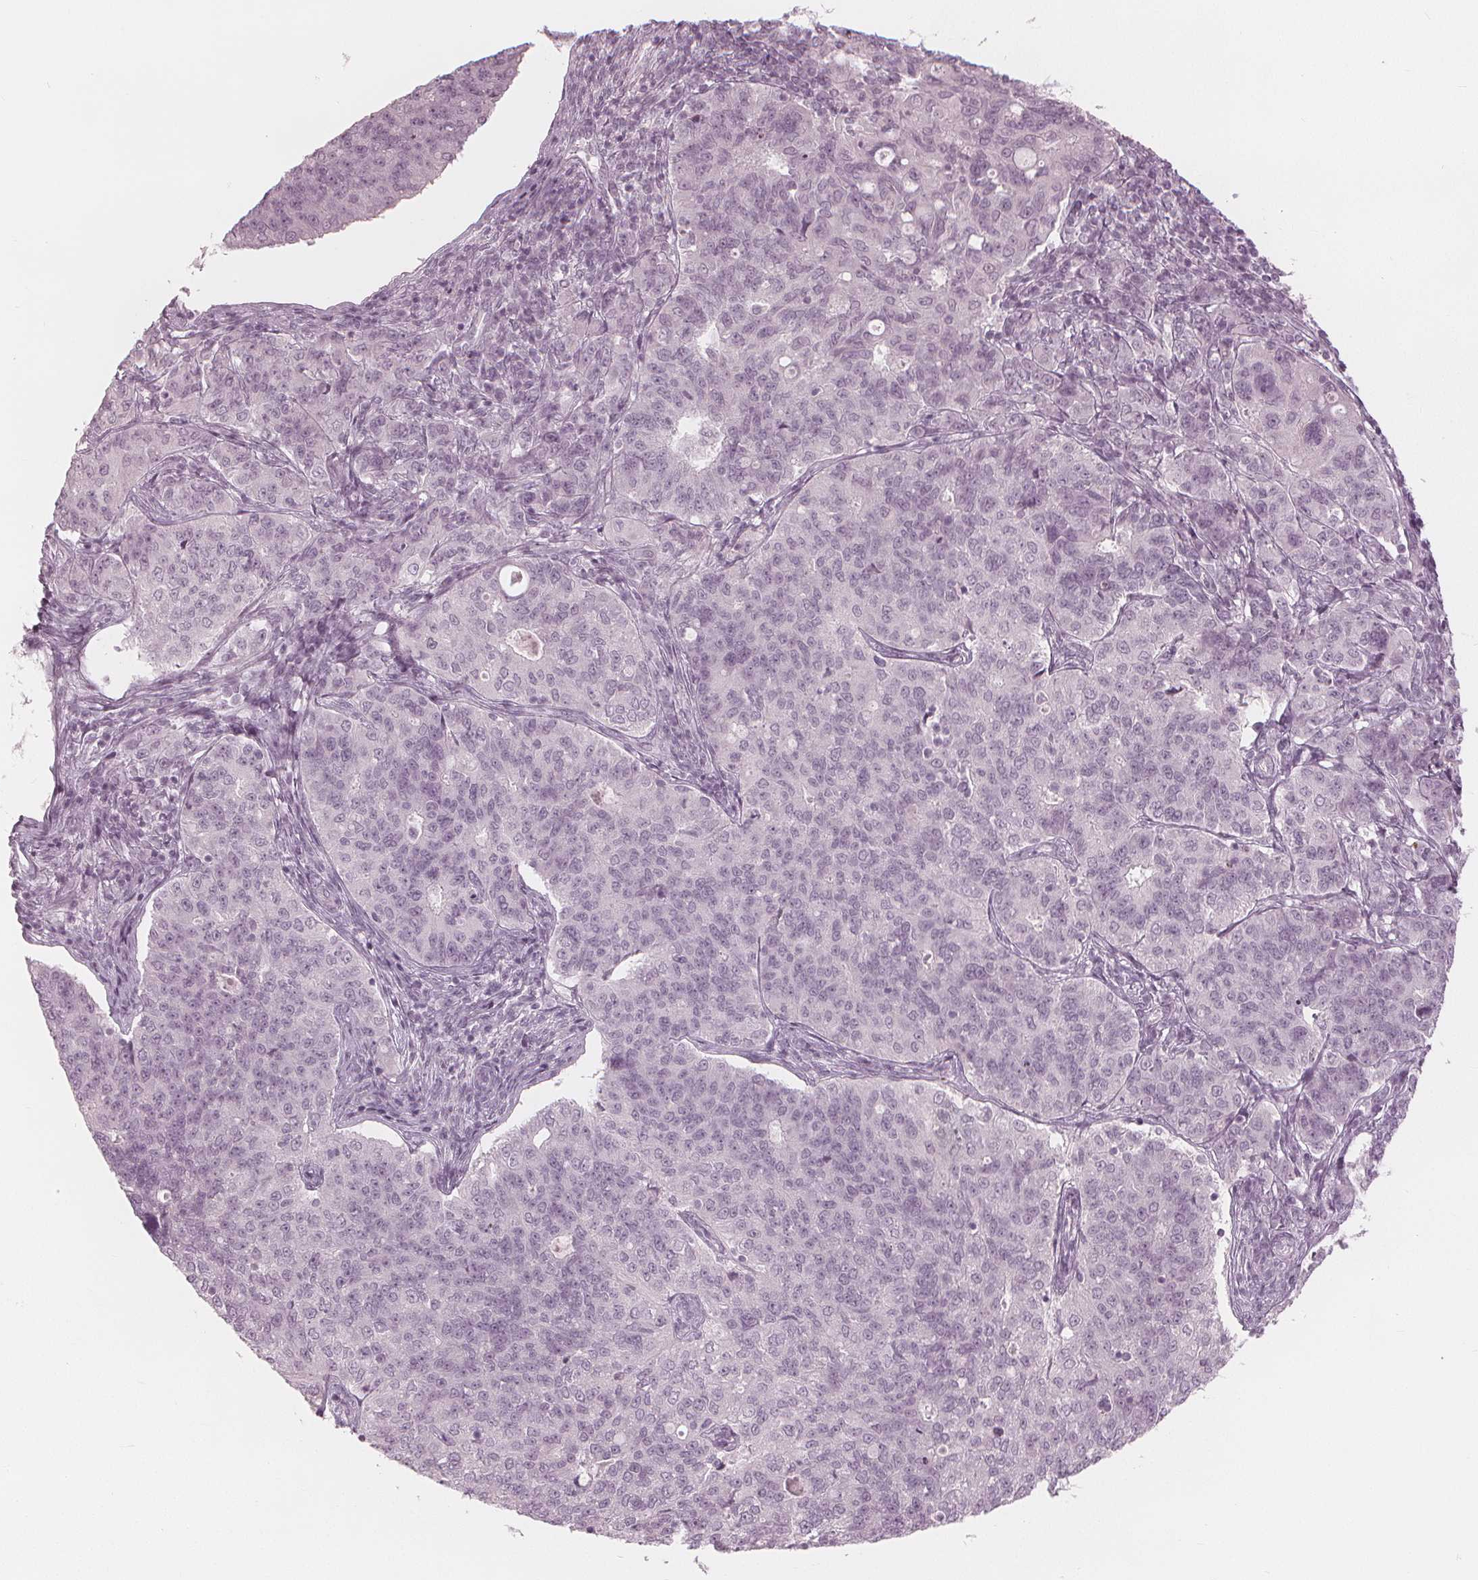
{"staining": {"intensity": "negative", "quantity": "none", "location": "none"}, "tissue": "endometrial cancer", "cell_type": "Tumor cells", "image_type": "cancer", "snomed": [{"axis": "morphology", "description": "Adenocarcinoma, NOS"}, {"axis": "topography", "description": "Endometrium"}], "caption": "Human adenocarcinoma (endometrial) stained for a protein using immunohistochemistry reveals no positivity in tumor cells.", "gene": "PAEP", "patient": {"sex": "female", "age": 43}}